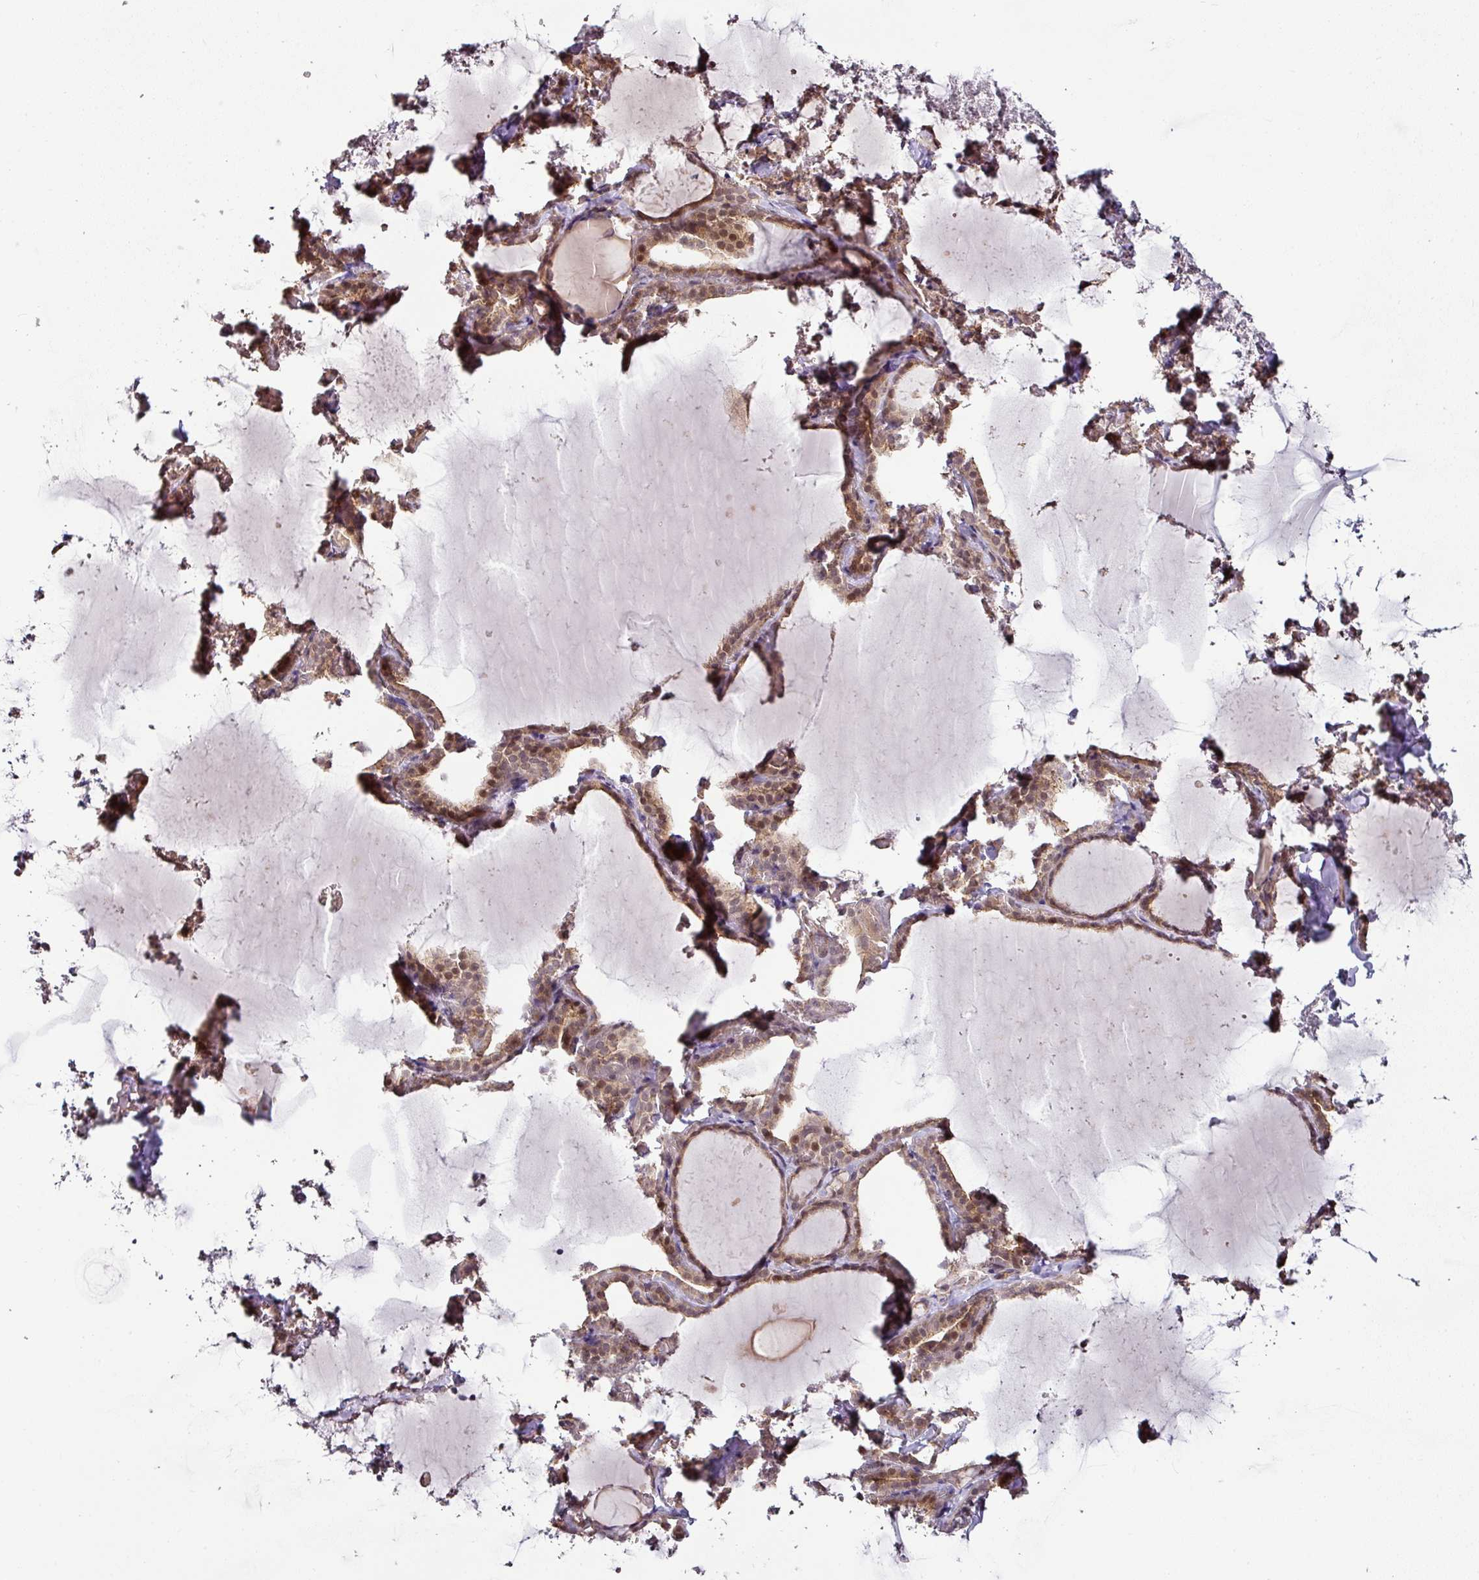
{"staining": {"intensity": "moderate", "quantity": ">75%", "location": "cytoplasmic/membranous,nuclear"}, "tissue": "thyroid gland", "cell_type": "Glandular cells", "image_type": "normal", "snomed": [{"axis": "morphology", "description": "Normal tissue, NOS"}, {"axis": "topography", "description": "Thyroid gland"}], "caption": "Immunohistochemistry histopathology image of normal thyroid gland: thyroid gland stained using IHC demonstrates medium levels of moderate protein expression localized specifically in the cytoplasmic/membranous,nuclear of glandular cells, appearing as a cytoplasmic/membranous,nuclear brown color.", "gene": "DCAF13", "patient": {"sex": "female", "age": 22}}